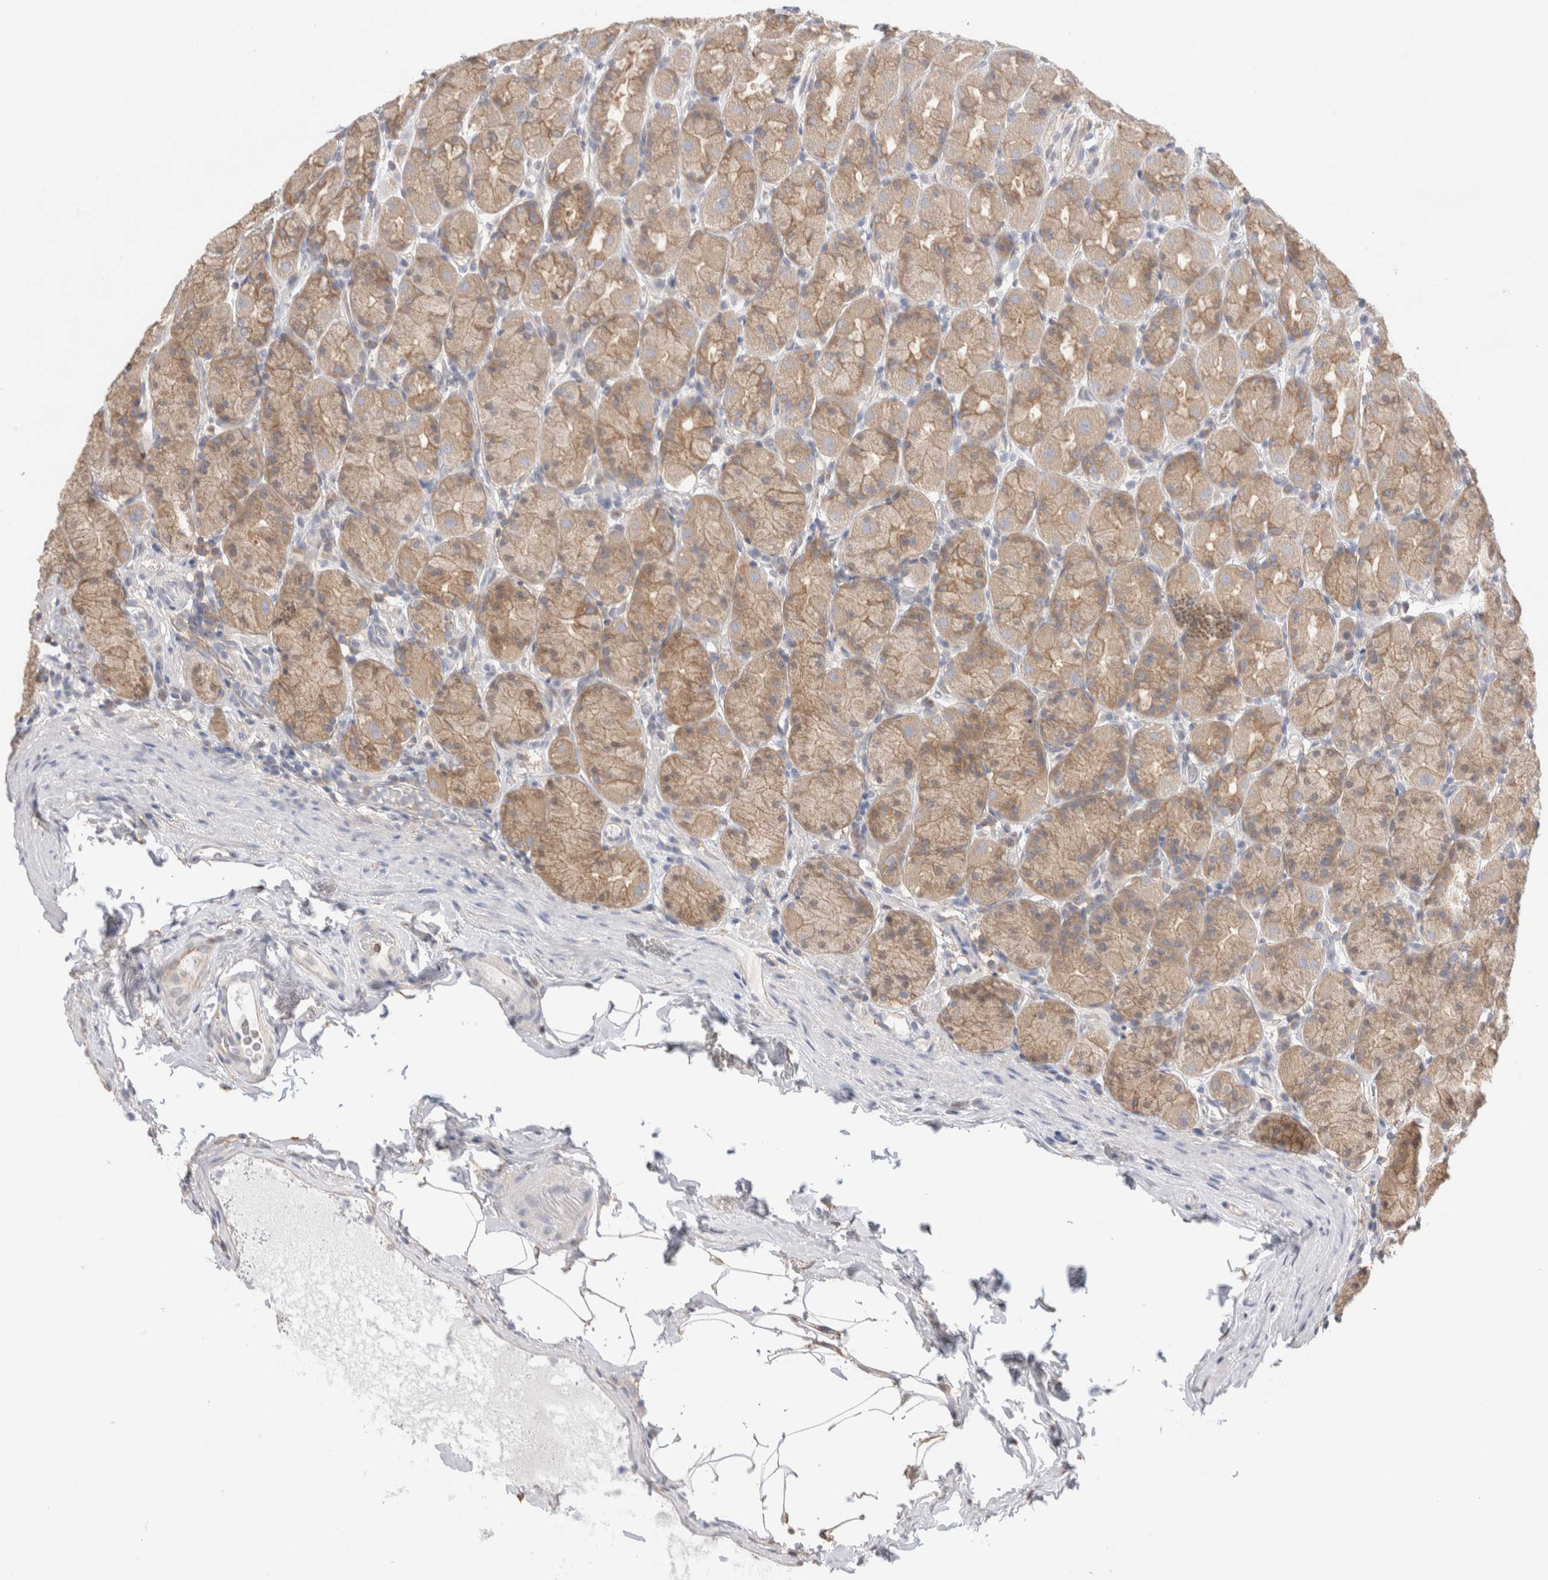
{"staining": {"intensity": "weak", "quantity": ">75%", "location": "cytoplasmic/membranous"}, "tissue": "stomach", "cell_type": "Glandular cells", "image_type": "normal", "snomed": [{"axis": "morphology", "description": "Normal tissue, NOS"}, {"axis": "topography", "description": "Stomach, upper"}], "caption": "Human stomach stained with a brown dye reveals weak cytoplasmic/membranous positive staining in about >75% of glandular cells.", "gene": "CAPN2", "patient": {"sex": "male", "age": 68}}